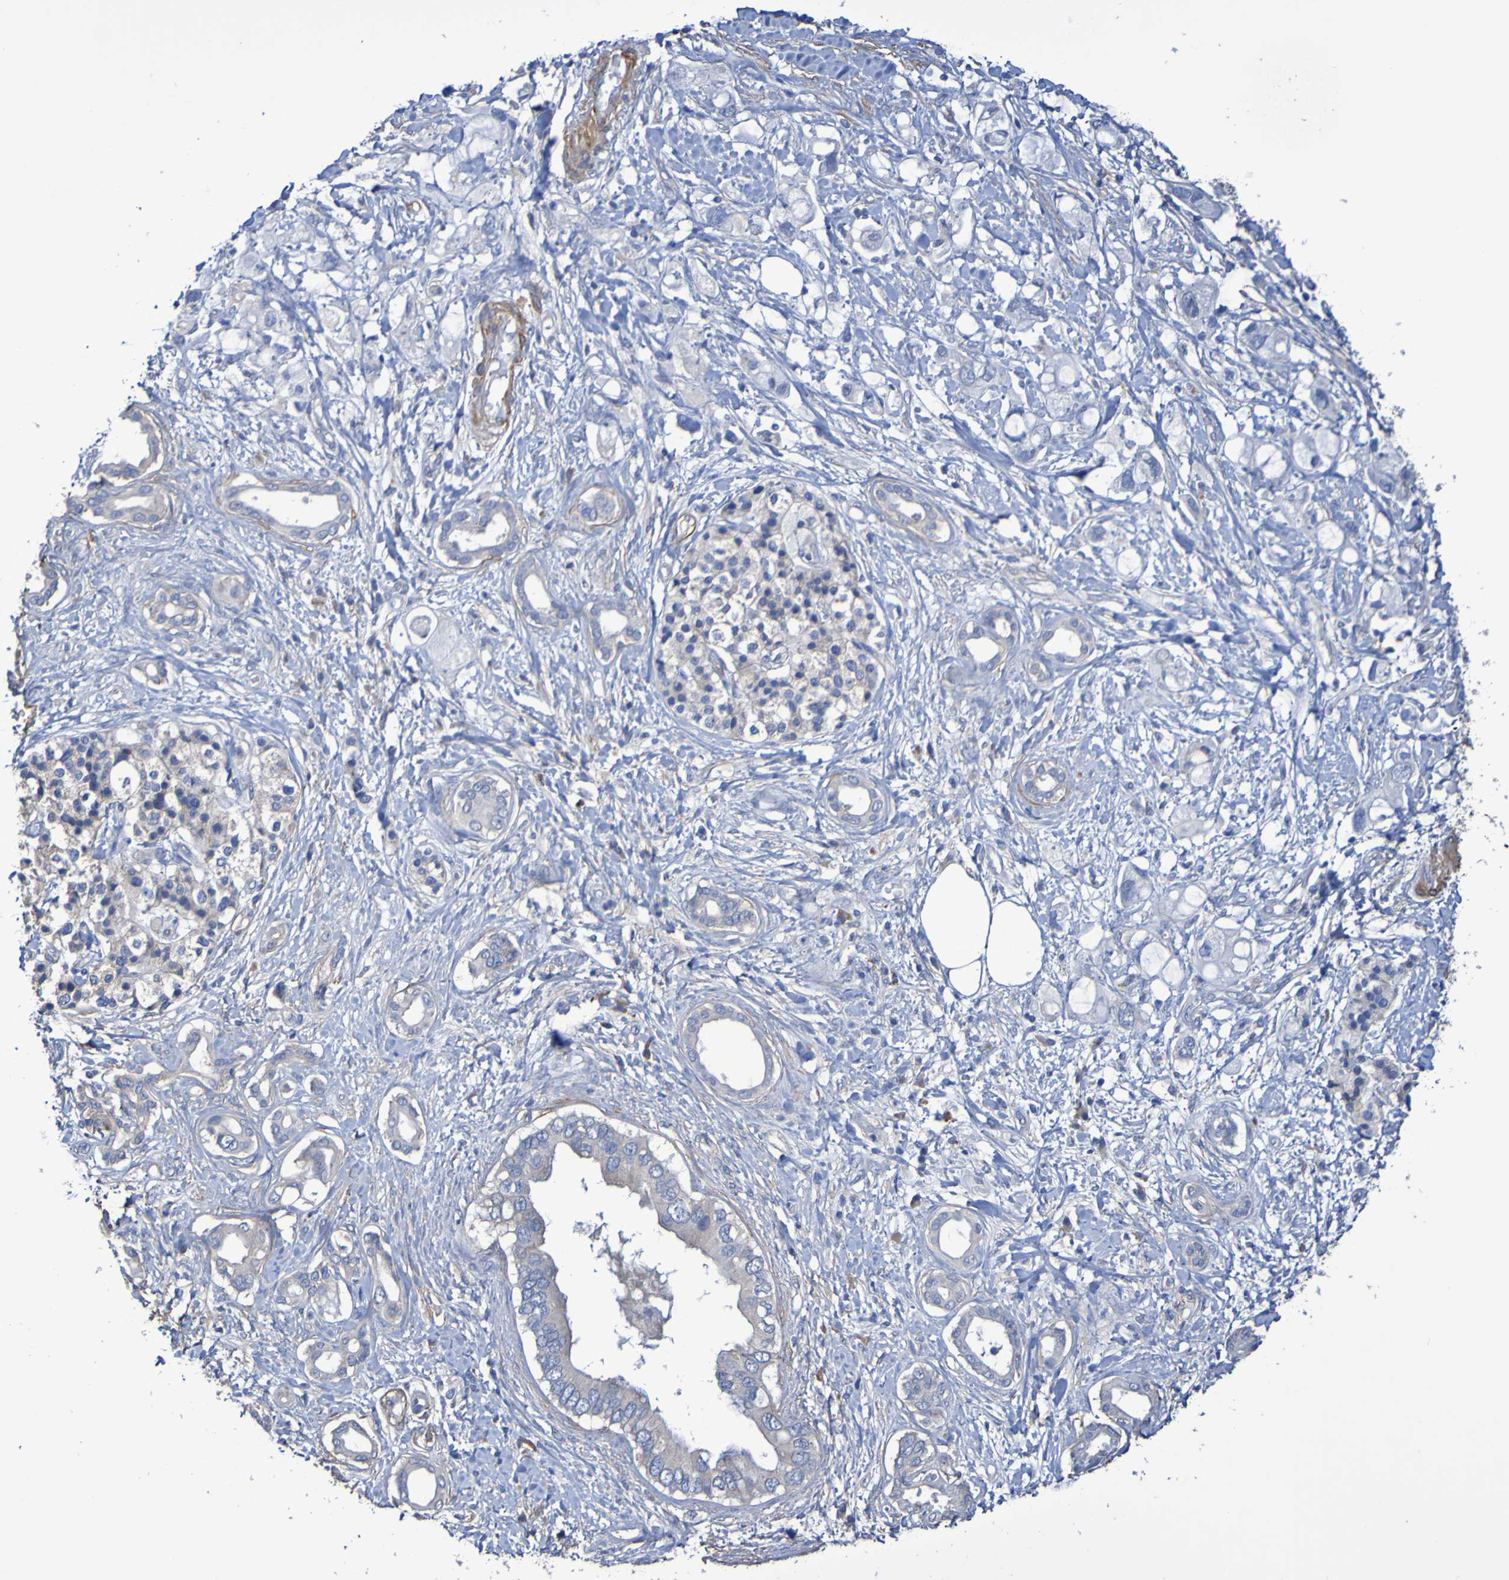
{"staining": {"intensity": "weak", "quantity": "<25%", "location": "cytoplasmic/membranous"}, "tissue": "pancreatic cancer", "cell_type": "Tumor cells", "image_type": "cancer", "snomed": [{"axis": "morphology", "description": "Adenocarcinoma, NOS"}, {"axis": "topography", "description": "Pancreas"}], "caption": "Tumor cells show no significant protein positivity in adenocarcinoma (pancreatic).", "gene": "SRPRB", "patient": {"sex": "female", "age": 56}}